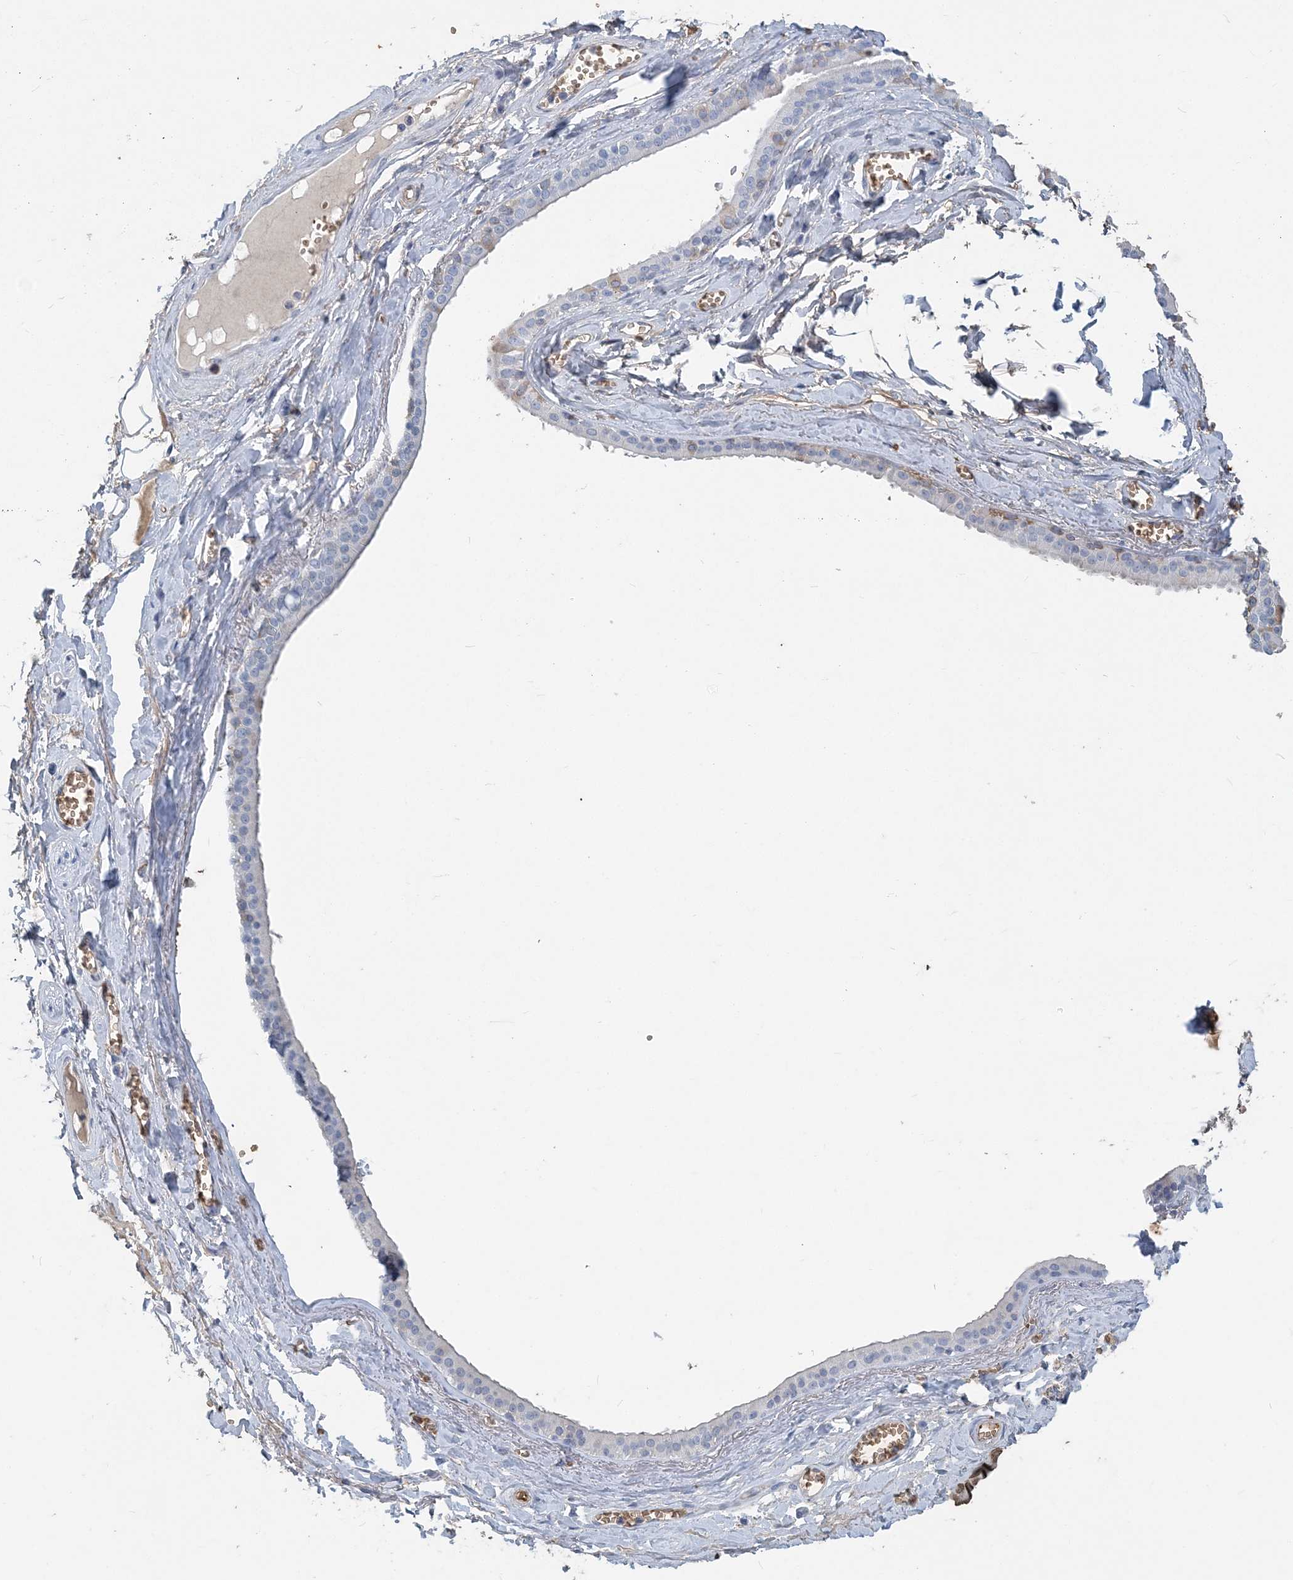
{"staining": {"intensity": "moderate", "quantity": ">75%", "location": "cytoplasmic/membranous"}, "tissue": "soft tissue", "cell_type": "Chondrocytes", "image_type": "normal", "snomed": [{"axis": "morphology", "description": "Normal tissue, NOS"}, {"axis": "morphology", "description": "Inflammation, NOS"}, {"axis": "topography", "description": "Salivary gland"}, {"axis": "topography", "description": "Peripheral nerve tissue"}], "caption": "Protein analysis of unremarkable soft tissue demonstrates moderate cytoplasmic/membranous staining in approximately >75% of chondrocytes. (Brightfield microscopy of DAB IHC at high magnification).", "gene": "HBD", "patient": {"sex": "female", "age": 75}}